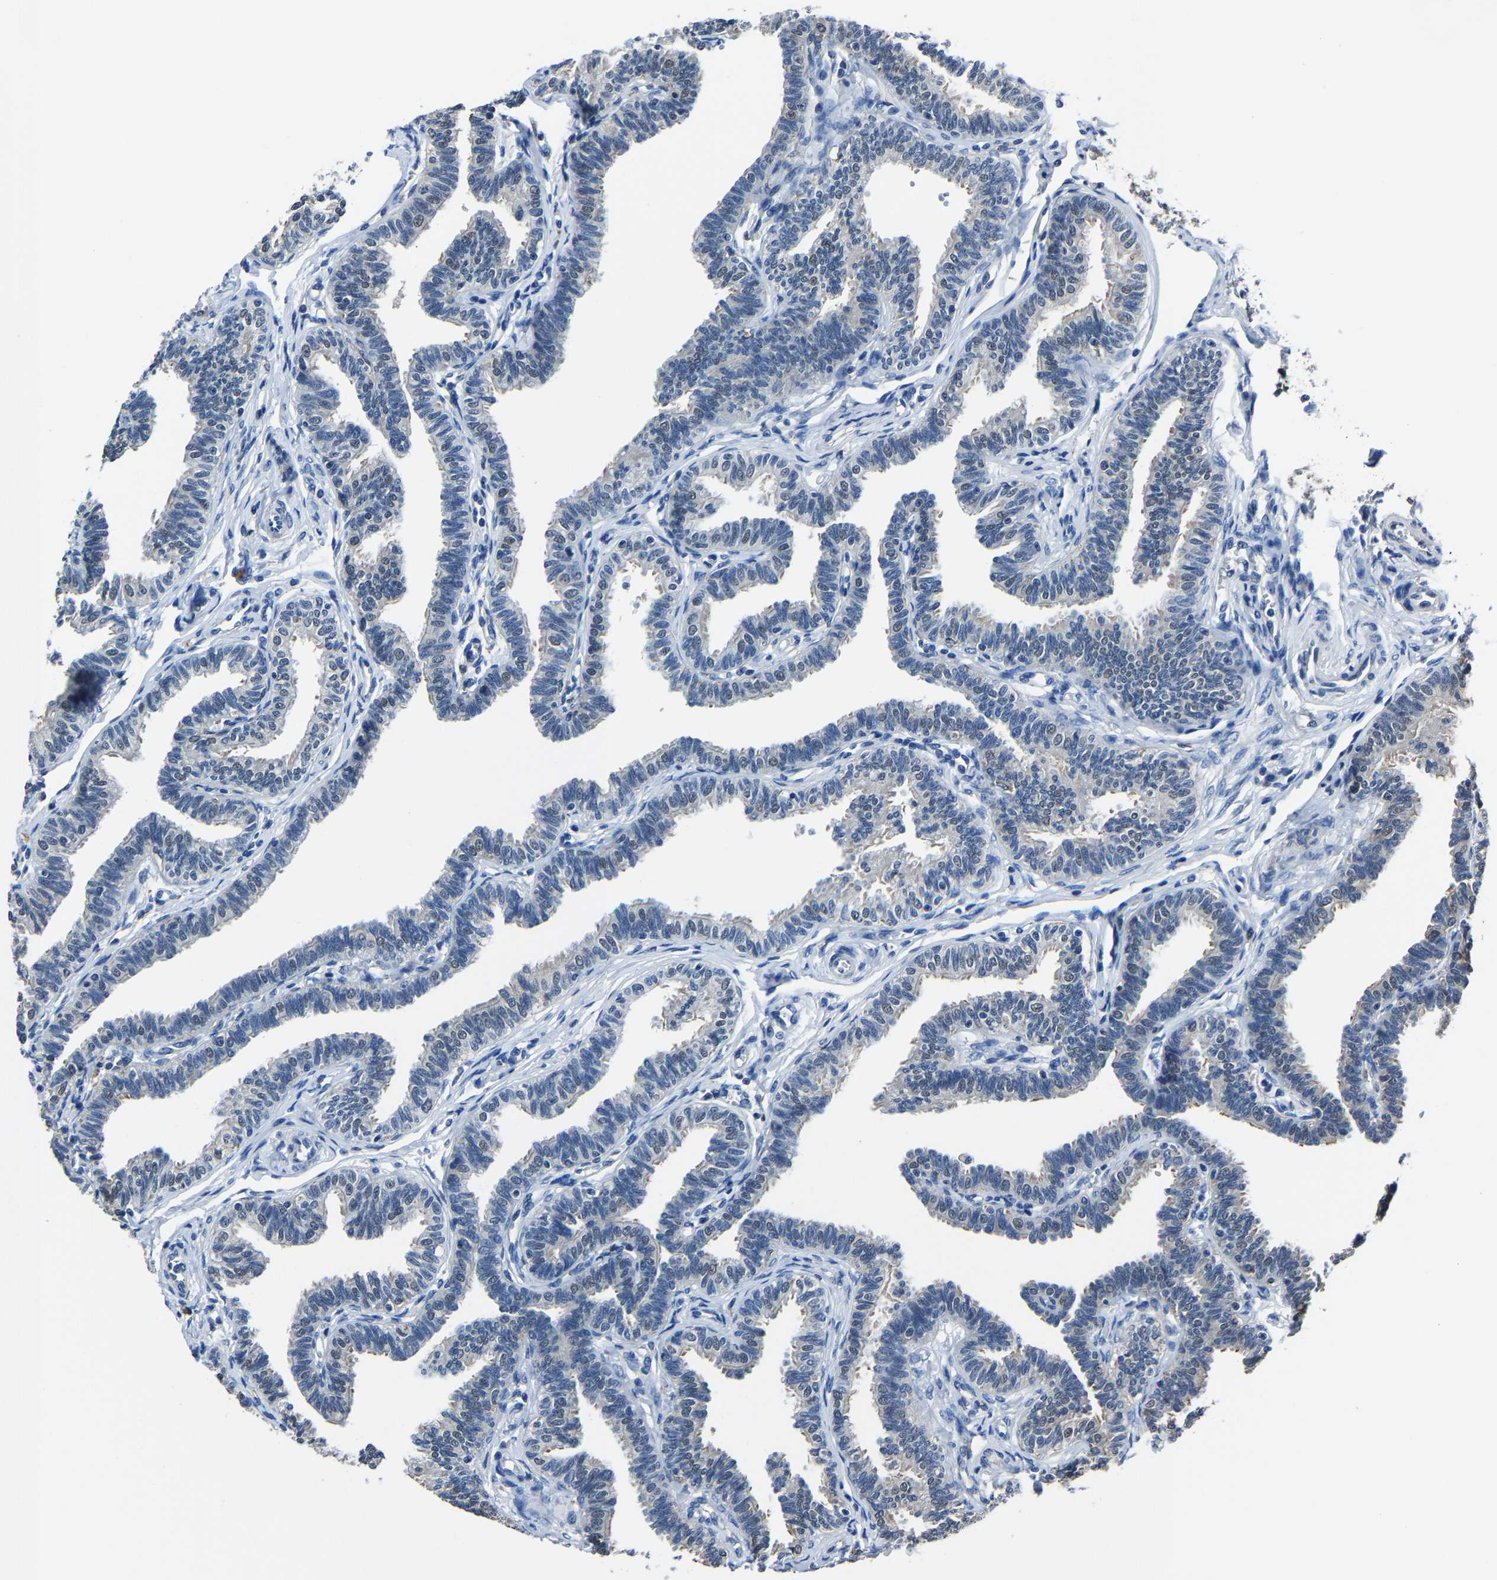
{"staining": {"intensity": "negative", "quantity": "none", "location": "none"}, "tissue": "fallopian tube", "cell_type": "Glandular cells", "image_type": "normal", "snomed": [{"axis": "morphology", "description": "Normal tissue, NOS"}, {"axis": "topography", "description": "Fallopian tube"}, {"axis": "topography", "description": "Ovary"}], "caption": "DAB immunohistochemical staining of benign fallopian tube demonstrates no significant expression in glandular cells.", "gene": "STRBP", "patient": {"sex": "female", "age": 23}}